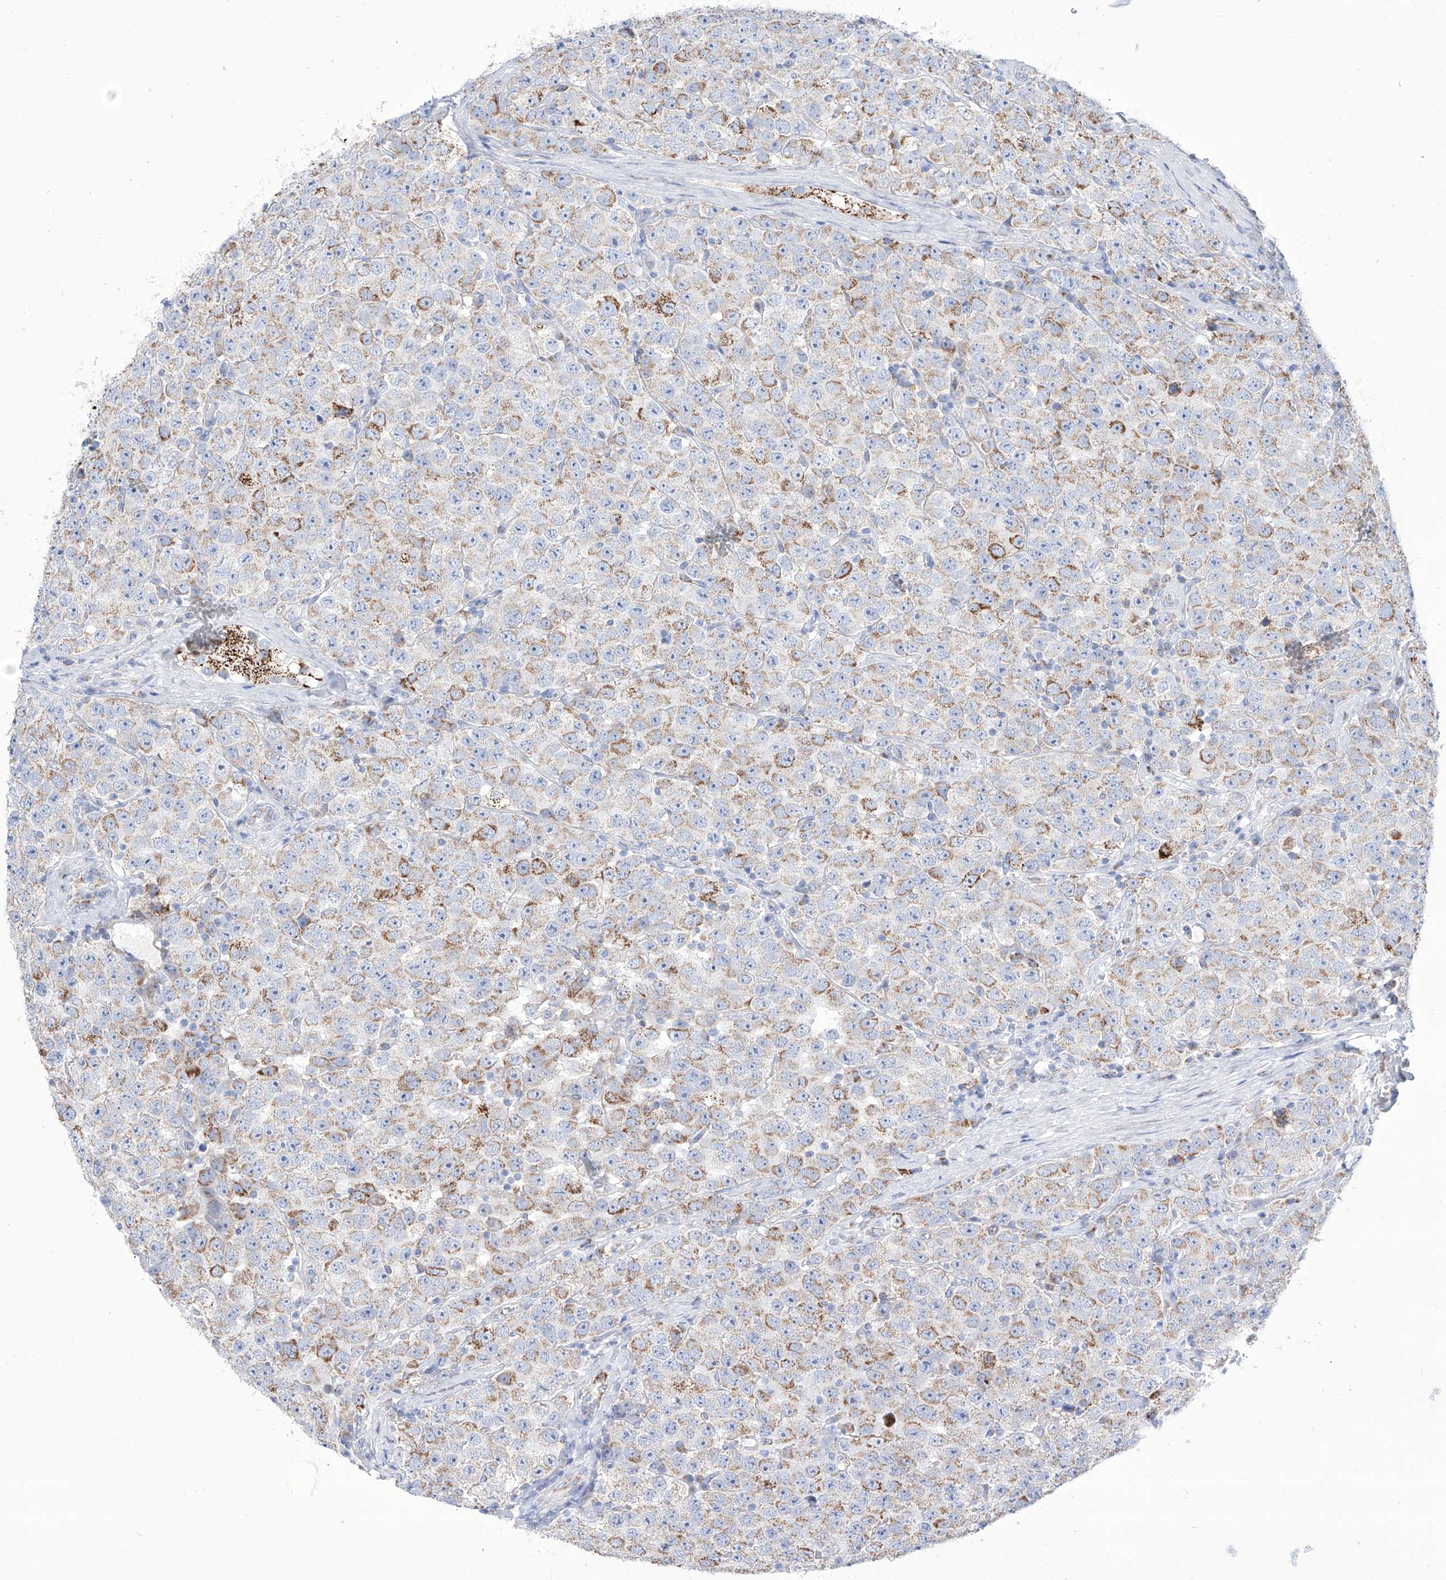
{"staining": {"intensity": "moderate", "quantity": "25%-75%", "location": "cytoplasmic/membranous"}, "tissue": "testis cancer", "cell_type": "Tumor cells", "image_type": "cancer", "snomed": [{"axis": "morphology", "description": "Seminoma, NOS"}, {"axis": "topography", "description": "Testis"}], "caption": "A brown stain highlights moderate cytoplasmic/membranous positivity of a protein in human testis seminoma tumor cells.", "gene": "ALDH6A1", "patient": {"sex": "male", "age": 28}}